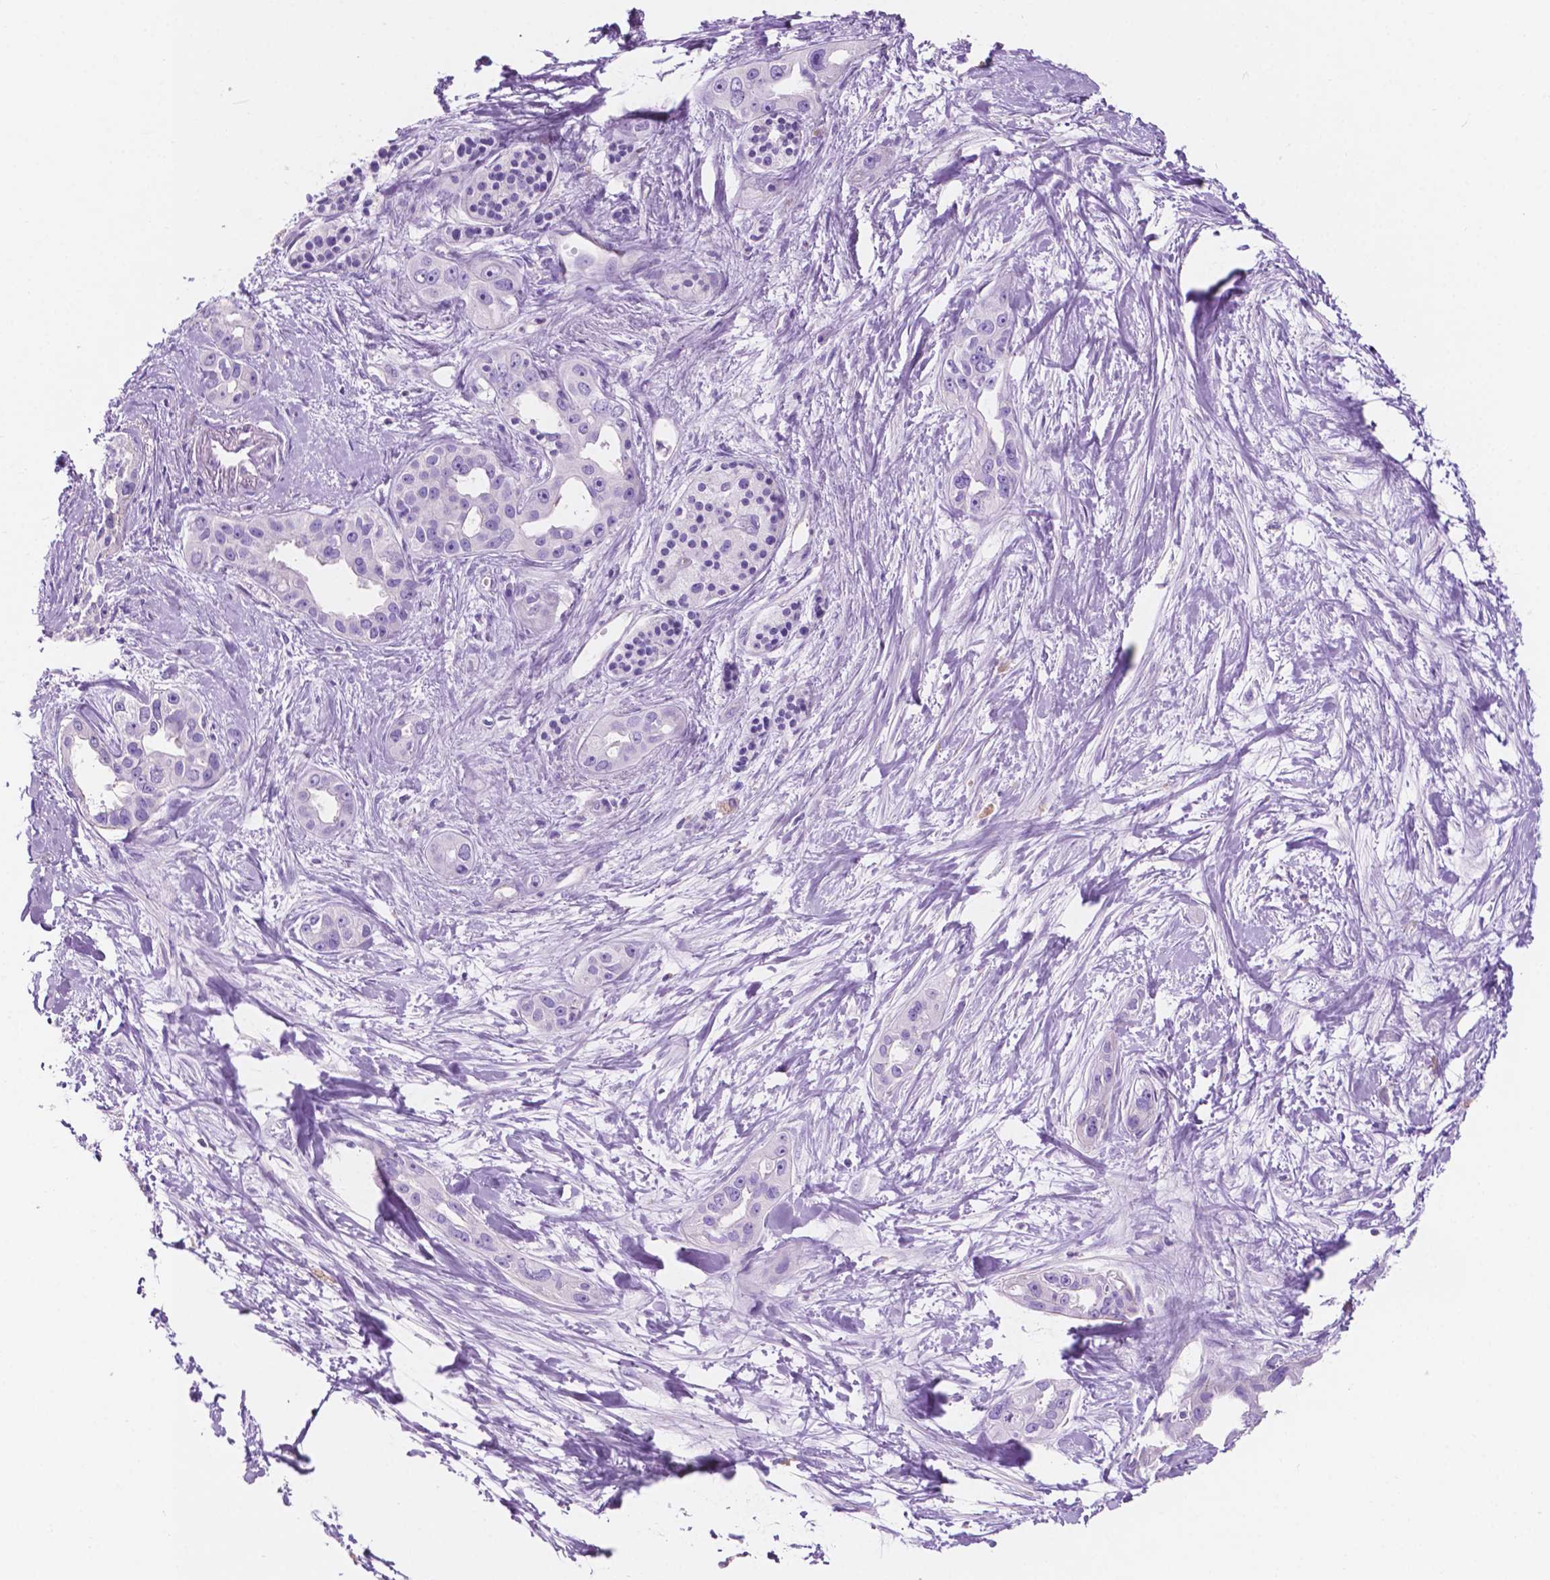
{"staining": {"intensity": "negative", "quantity": "none", "location": "none"}, "tissue": "pancreatic cancer", "cell_type": "Tumor cells", "image_type": "cancer", "snomed": [{"axis": "morphology", "description": "Adenocarcinoma, NOS"}, {"axis": "topography", "description": "Pancreas"}], "caption": "Immunohistochemistry (IHC) of human adenocarcinoma (pancreatic) exhibits no staining in tumor cells.", "gene": "IGFN1", "patient": {"sex": "female", "age": 50}}